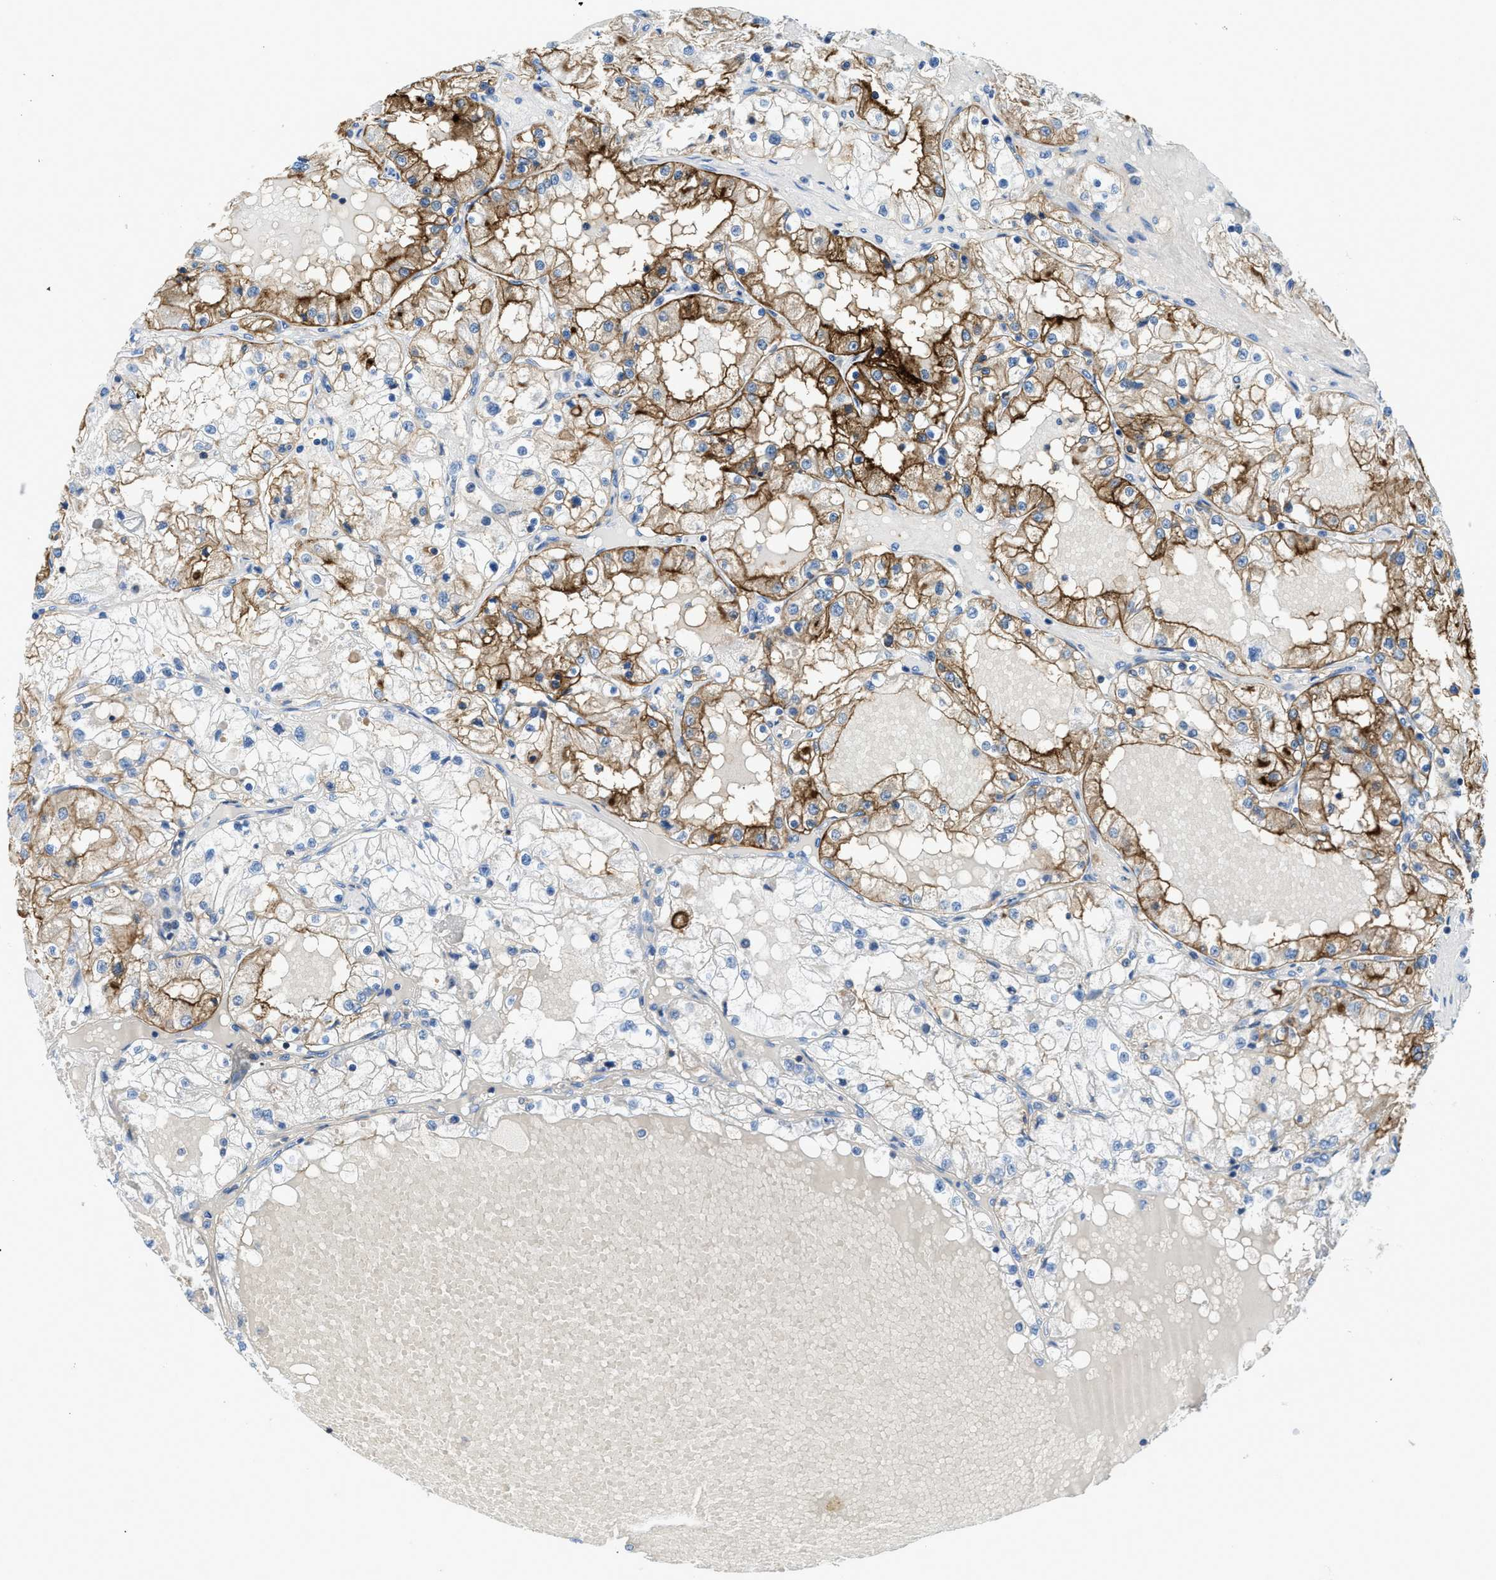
{"staining": {"intensity": "moderate", "quantity": "25%-75%", "location": "cytoplasmic/membranous"}, "tissue": "renal cancer", "cell_type": "Tumor cells", "image_type": "cancer", "snomed": [{"axis": "morphology", "description": "Adenocarcinoma, NOS"}, {"axis": "topography", "description": "Kidney"}], "caption": "A photomicrograph of human renal cancer (adenocarcinoma) stained for a protein shows moderate cytoplasmic/membranous brown staining in tumor cells. (DAB (3,3'-diaminobenzidine) IHC with brightfield microscopy, high magnification).", "gene": "FAM151A", "patient": {"sex": "male", "age": 68}}